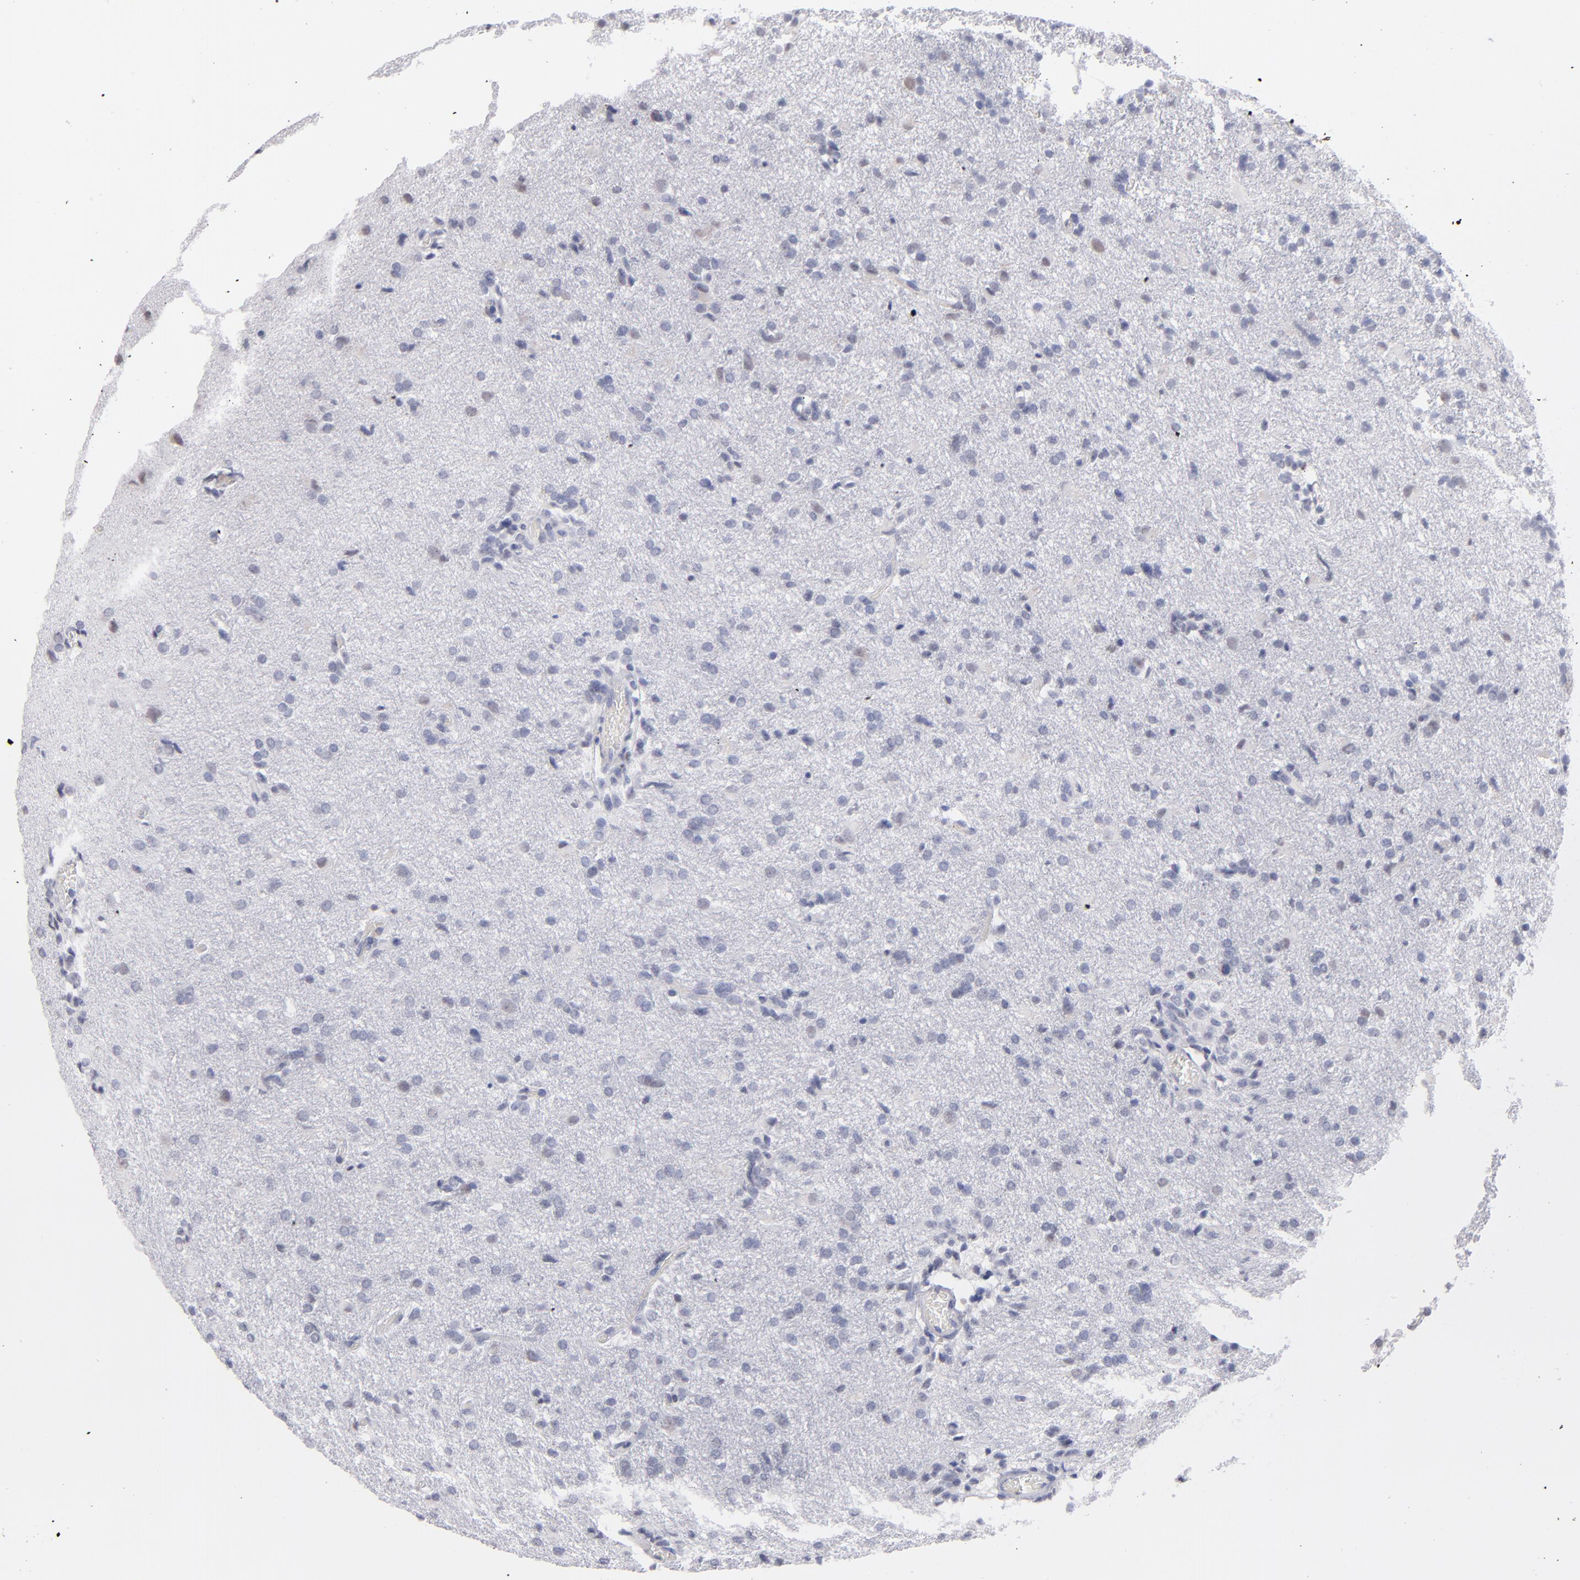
{"staining": {"intensity": "weak", "quantity": "25%-75%", "location": "nuclear"}, "tissue": "glioma", "cell_type": "Tumor cells", "image_type": "cancer", "snomed": [{"axis": "morphology", "description": "Glioma, malignant, High grade"}, {"axis": "topography", "description": "Brain"}], "caption": "About 25%-75% of tumor cells in high-grade glioma (malignant) display weak nuclear protein staining as visualized by brown immunohistochemical staining.", "gene": "TEX11", "patient": {"sex": "male", "age": 68}}